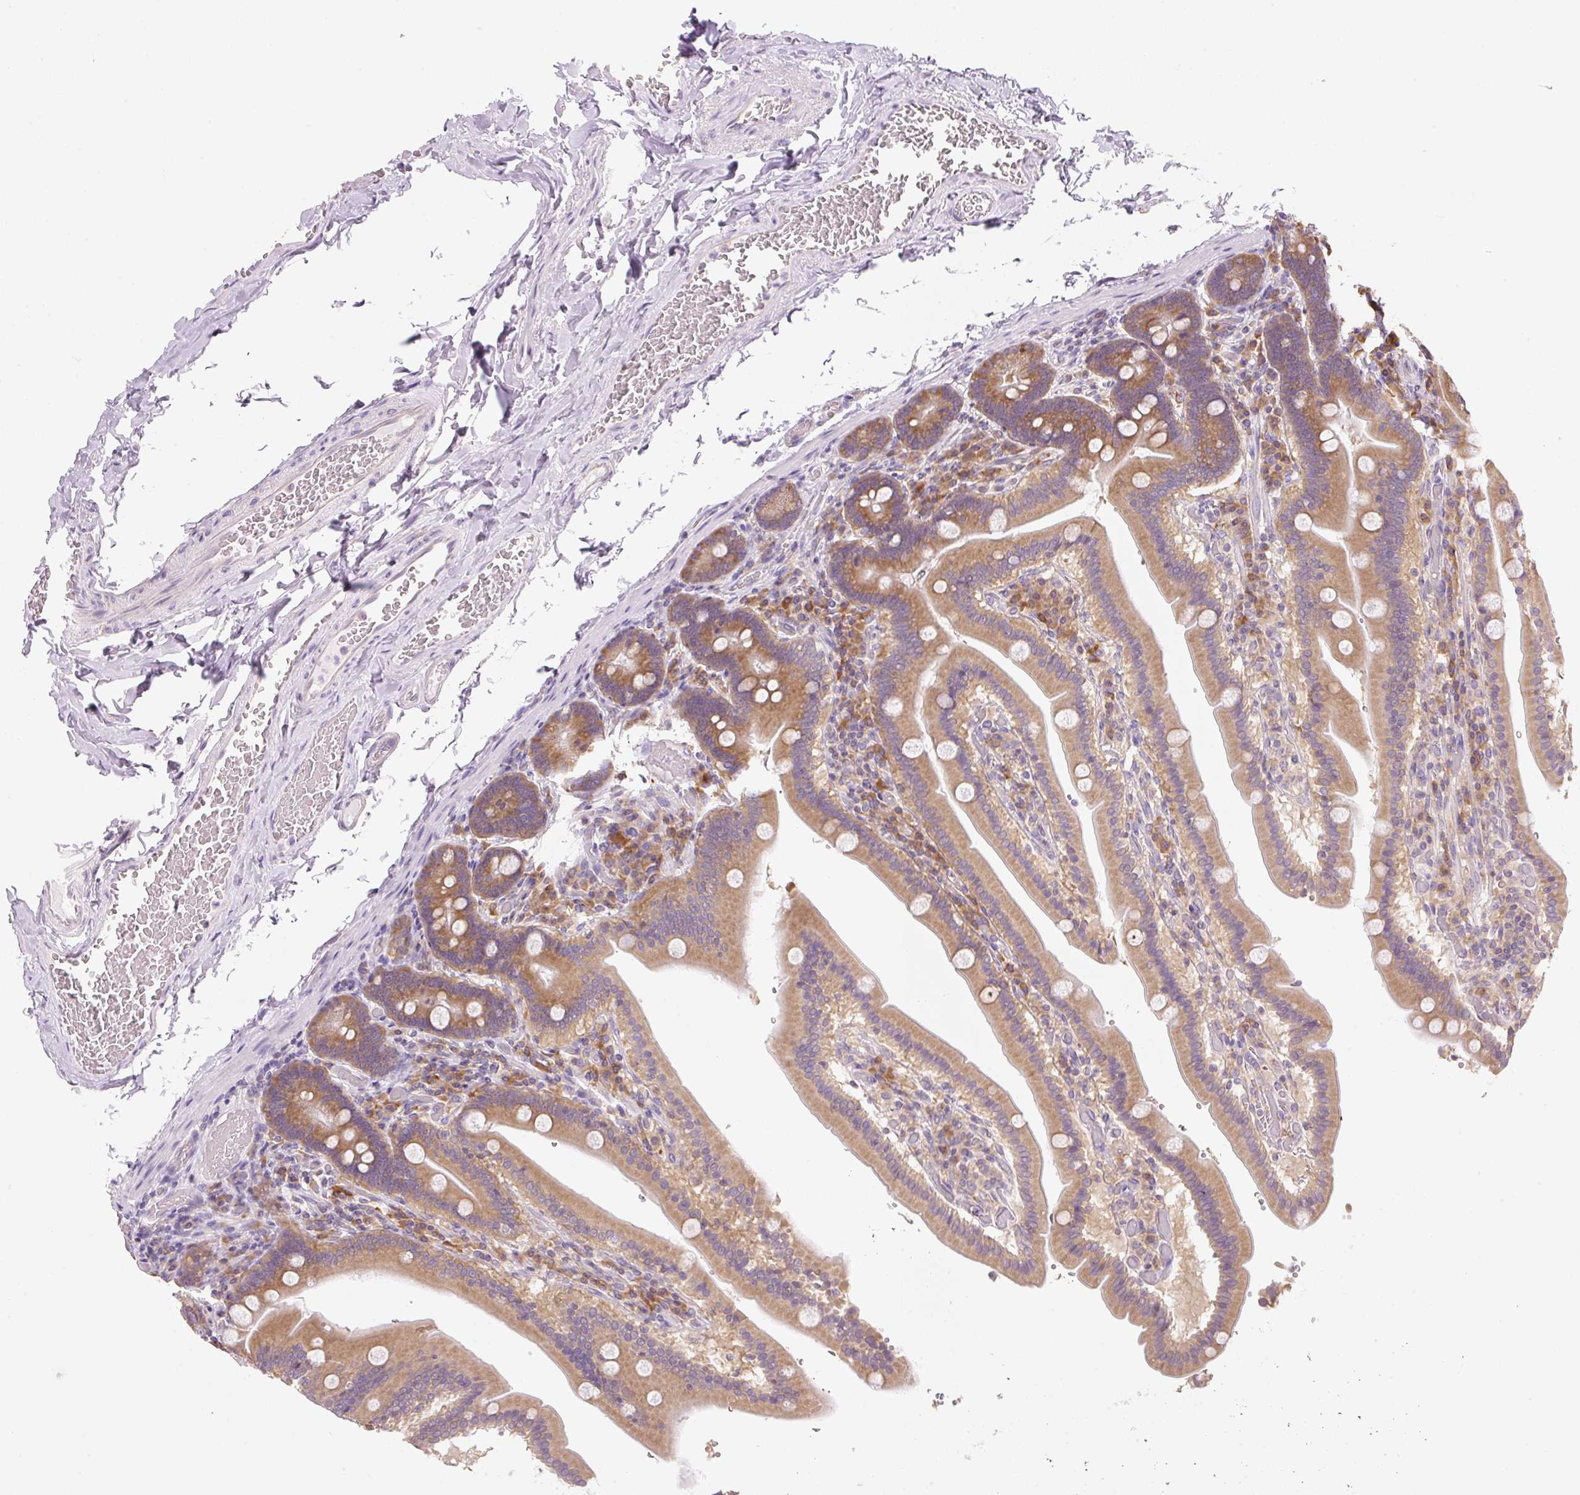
{"staining": {"intensity": "moderate", "quantity": ">75%", "location": "cytoplasmic/membranous"}, "tissue": "duodenum", "cell_type": "Glandular cells", "image_type": "normal", "snomed": [{"axis": "morphology", "description": "Normal tissue, NOS"}, {"axis": "topography", "description": "Duodenum"}], "caption": "Brown immunohistochemical staining in unremarkable human duodenum demonstrates moderate cytoplasmic/membranous expression in about >75% of glandular cells. The protein is stained brown, and the nuclei are stained in blue (DAB IHC with brightfield microscopy, high magnification).", "gene": "RPL18A", "patient": {"sex": "female", "age": 62}}